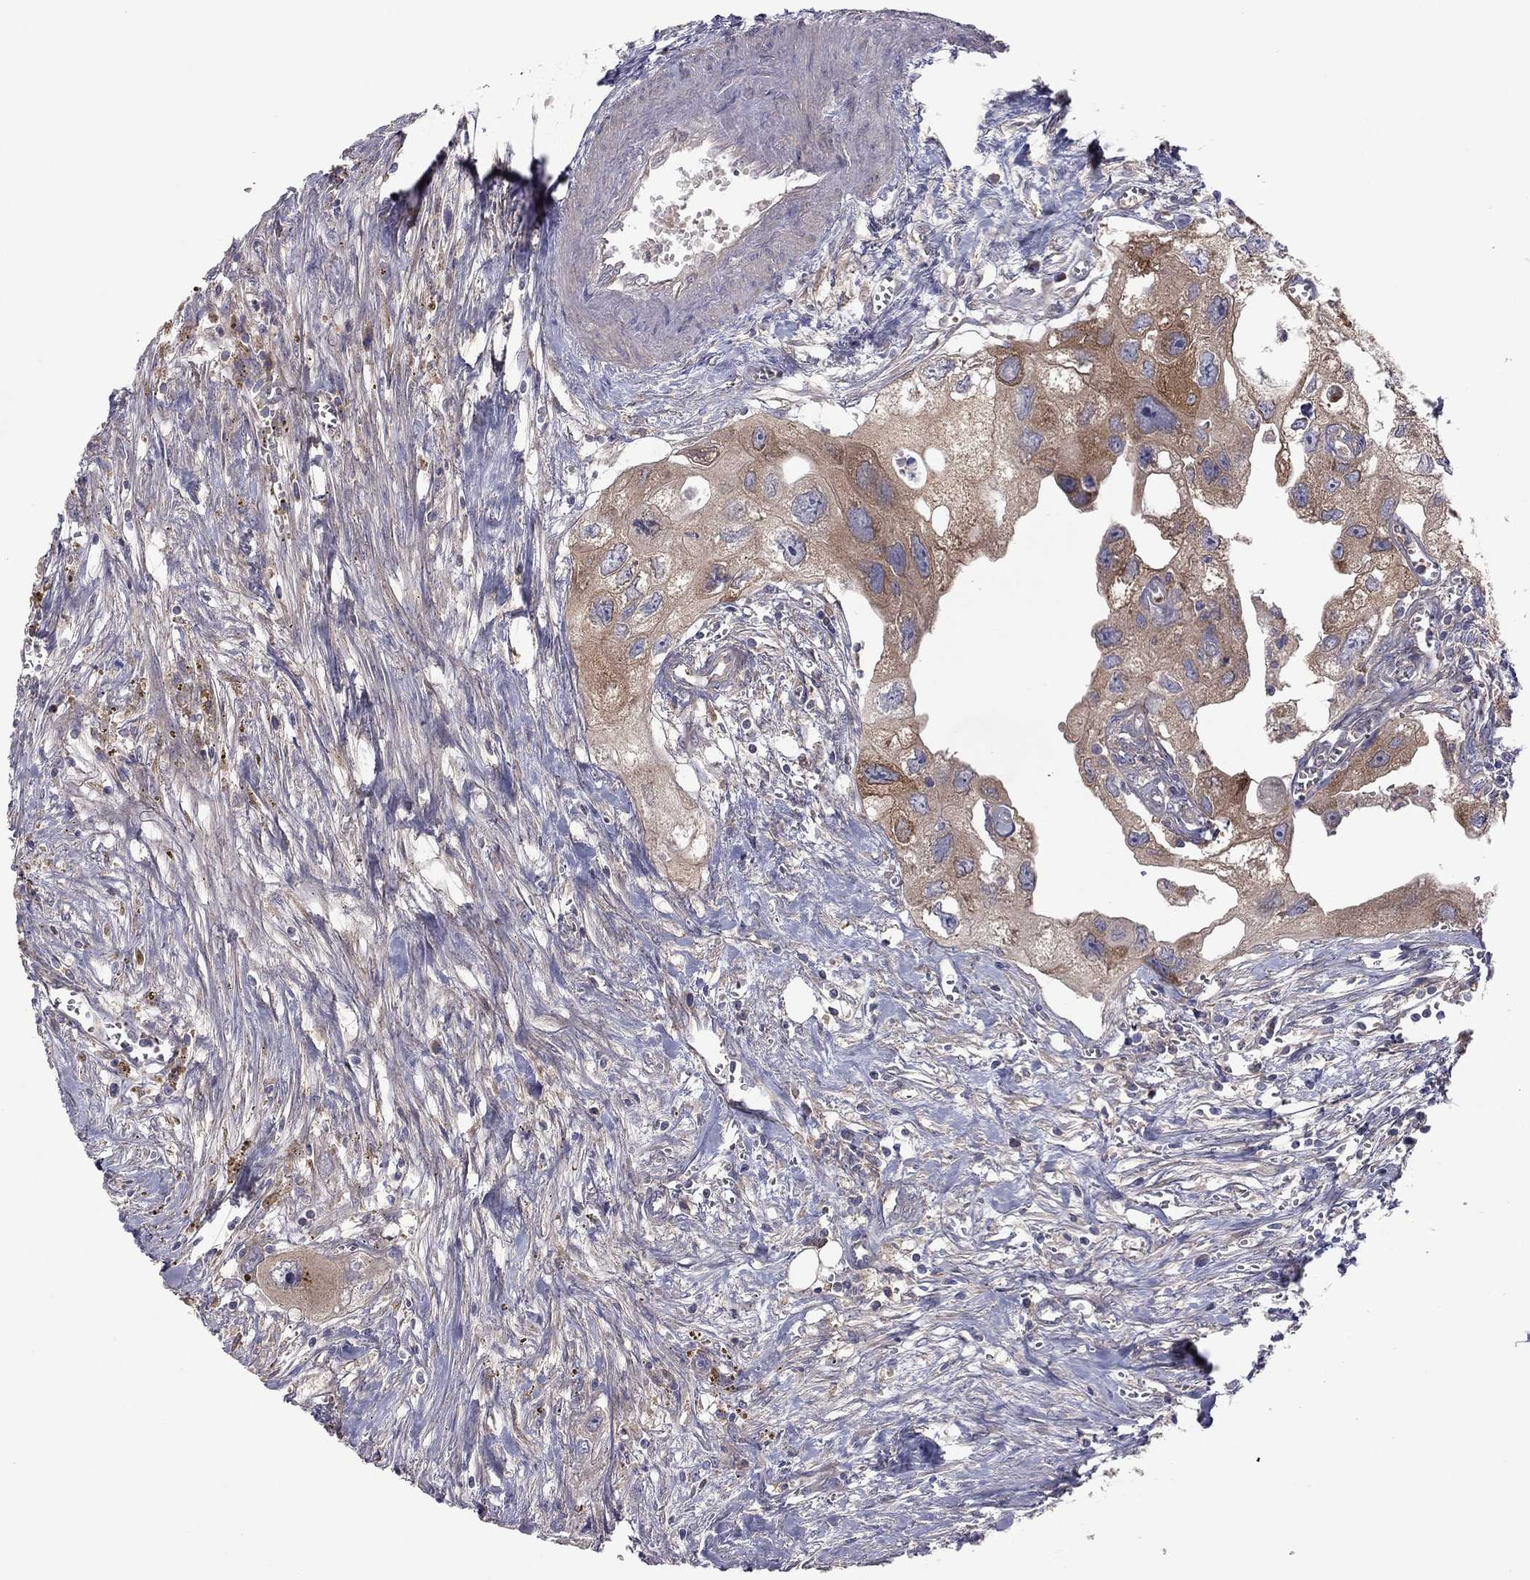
{"staining": {"intensity": "moderate", "quantity": "<25%", "location": "cytoplasmic/membranous"}, "tissue": "urothelial cancer", "cell_type": "Tumor cells", "image_type": "cancer", "snomed": [{"axis": "morphology", "description": "Urothelial carcinoma, High grade"}, {"axis": "topography", "description": "Urinary bladder"}], "caption": "The image reveals immunohistochemical staining of urothelial cancer. There is moderate cytoplasmic/membranous staining is appreciated in approximately <25% of tumor cells.", "gene": "RNF123", "patient": {"sex": "male", "age": 59}}